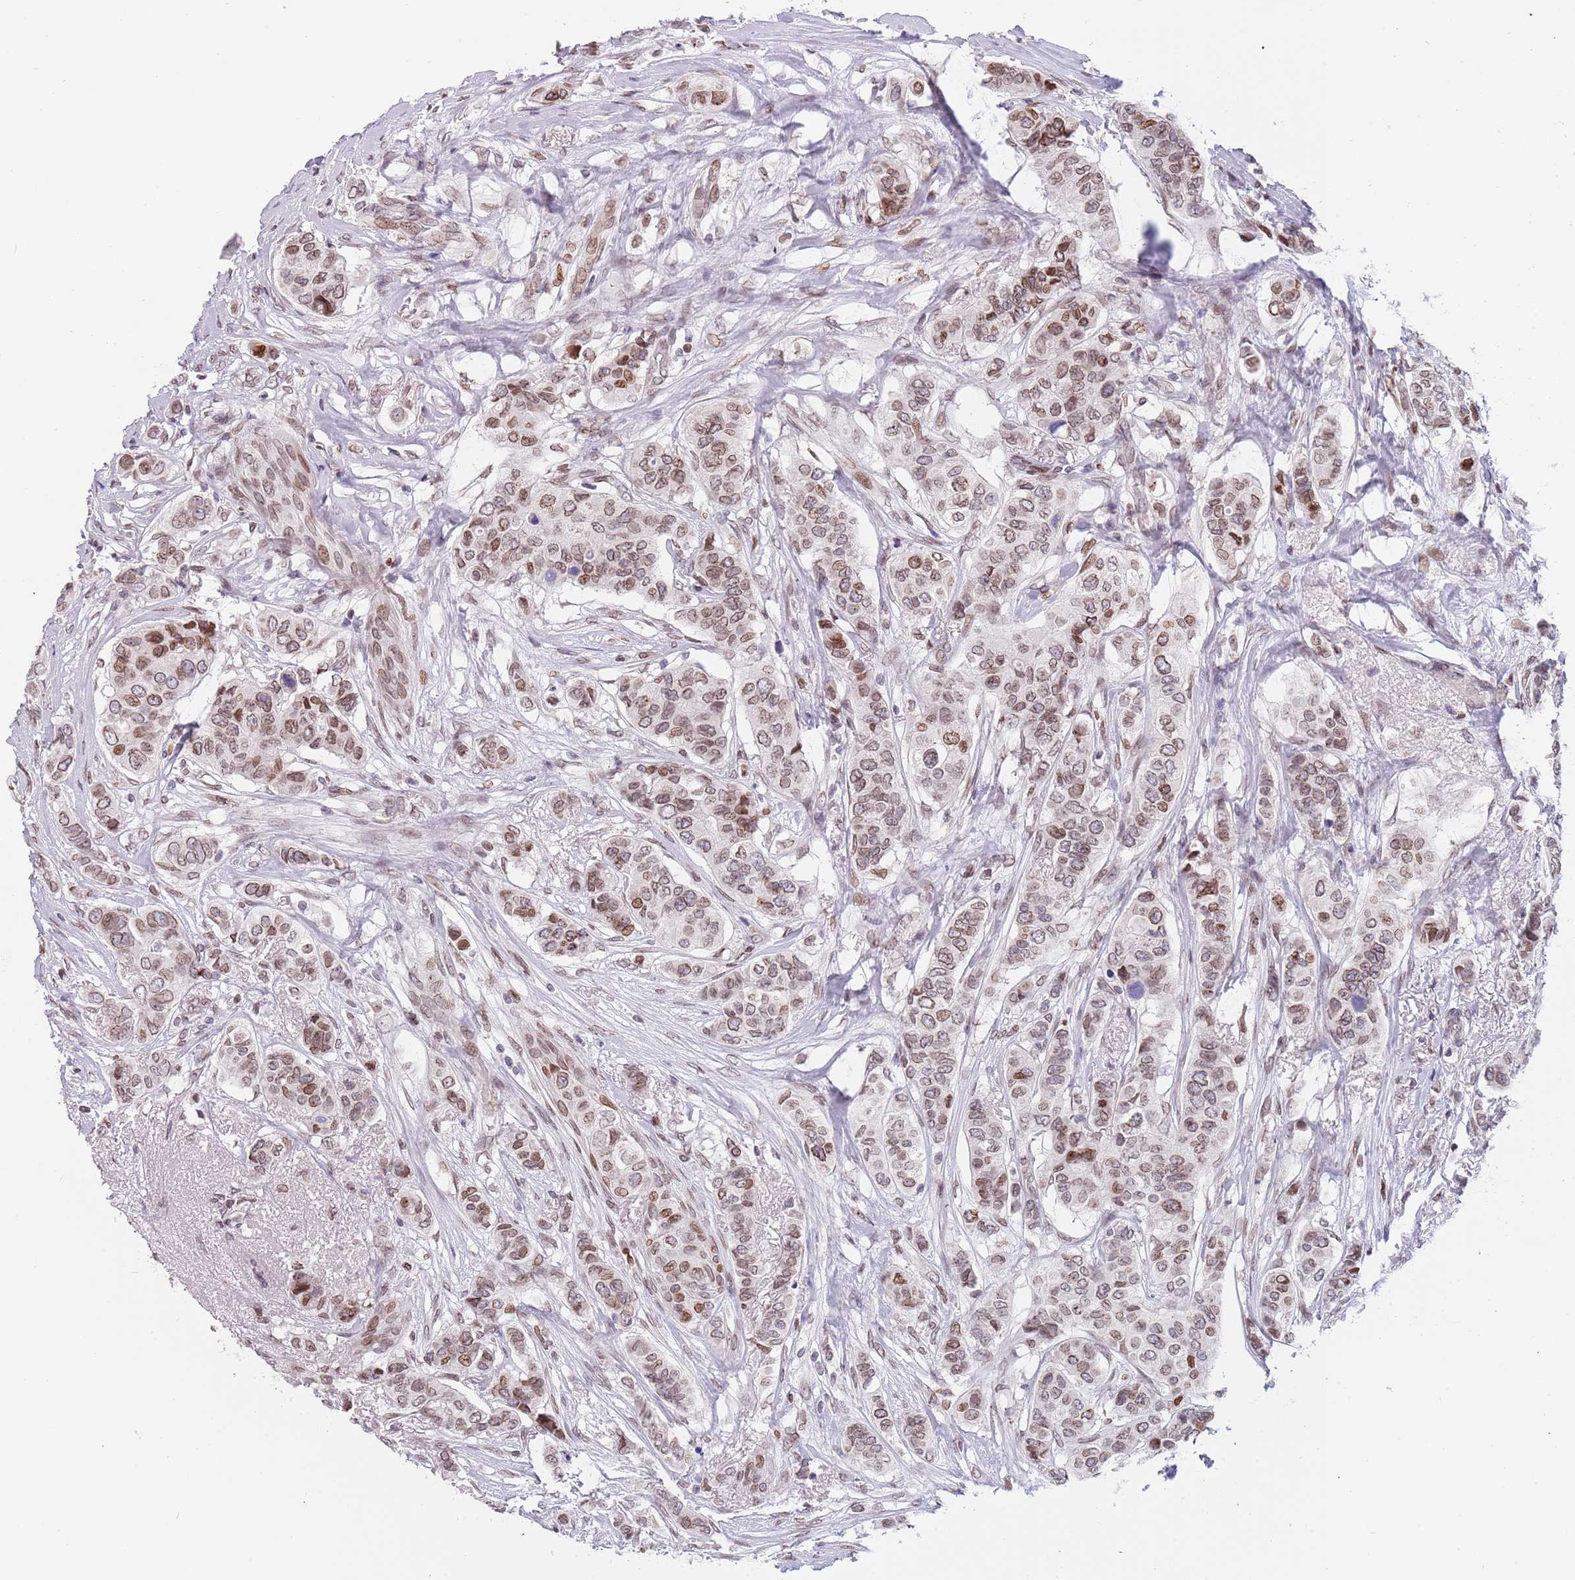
{"staining": {"intensity": "moderate", "quantity": ">75%", "location": "cytoplasmic/membranous,nuclear"}, "tissue": "breast cancer", "cell_type": "Tumor cells", "image_type": "cancer", "snomed": [{"axis": "morphology", "description": "Lobular carcinoma"}, {"axis": "topography", "description": "Breast"}], "caption": "High-magnification brightfield microscopy of lobular carcinoma (breast) stained with DAB (brown) and counterstained with hematoxylin (blue). tumor cells exhibit moderate cytoplasmic/membranous and nuclear positivity is seen in about>75% of cells. (DAB (3,3'-diaminobenzidine) = brown stain, brightfield microscopy at high magnification).", "gene": "KLHDC2", "patient": {"sex": "female", "age": 51}}